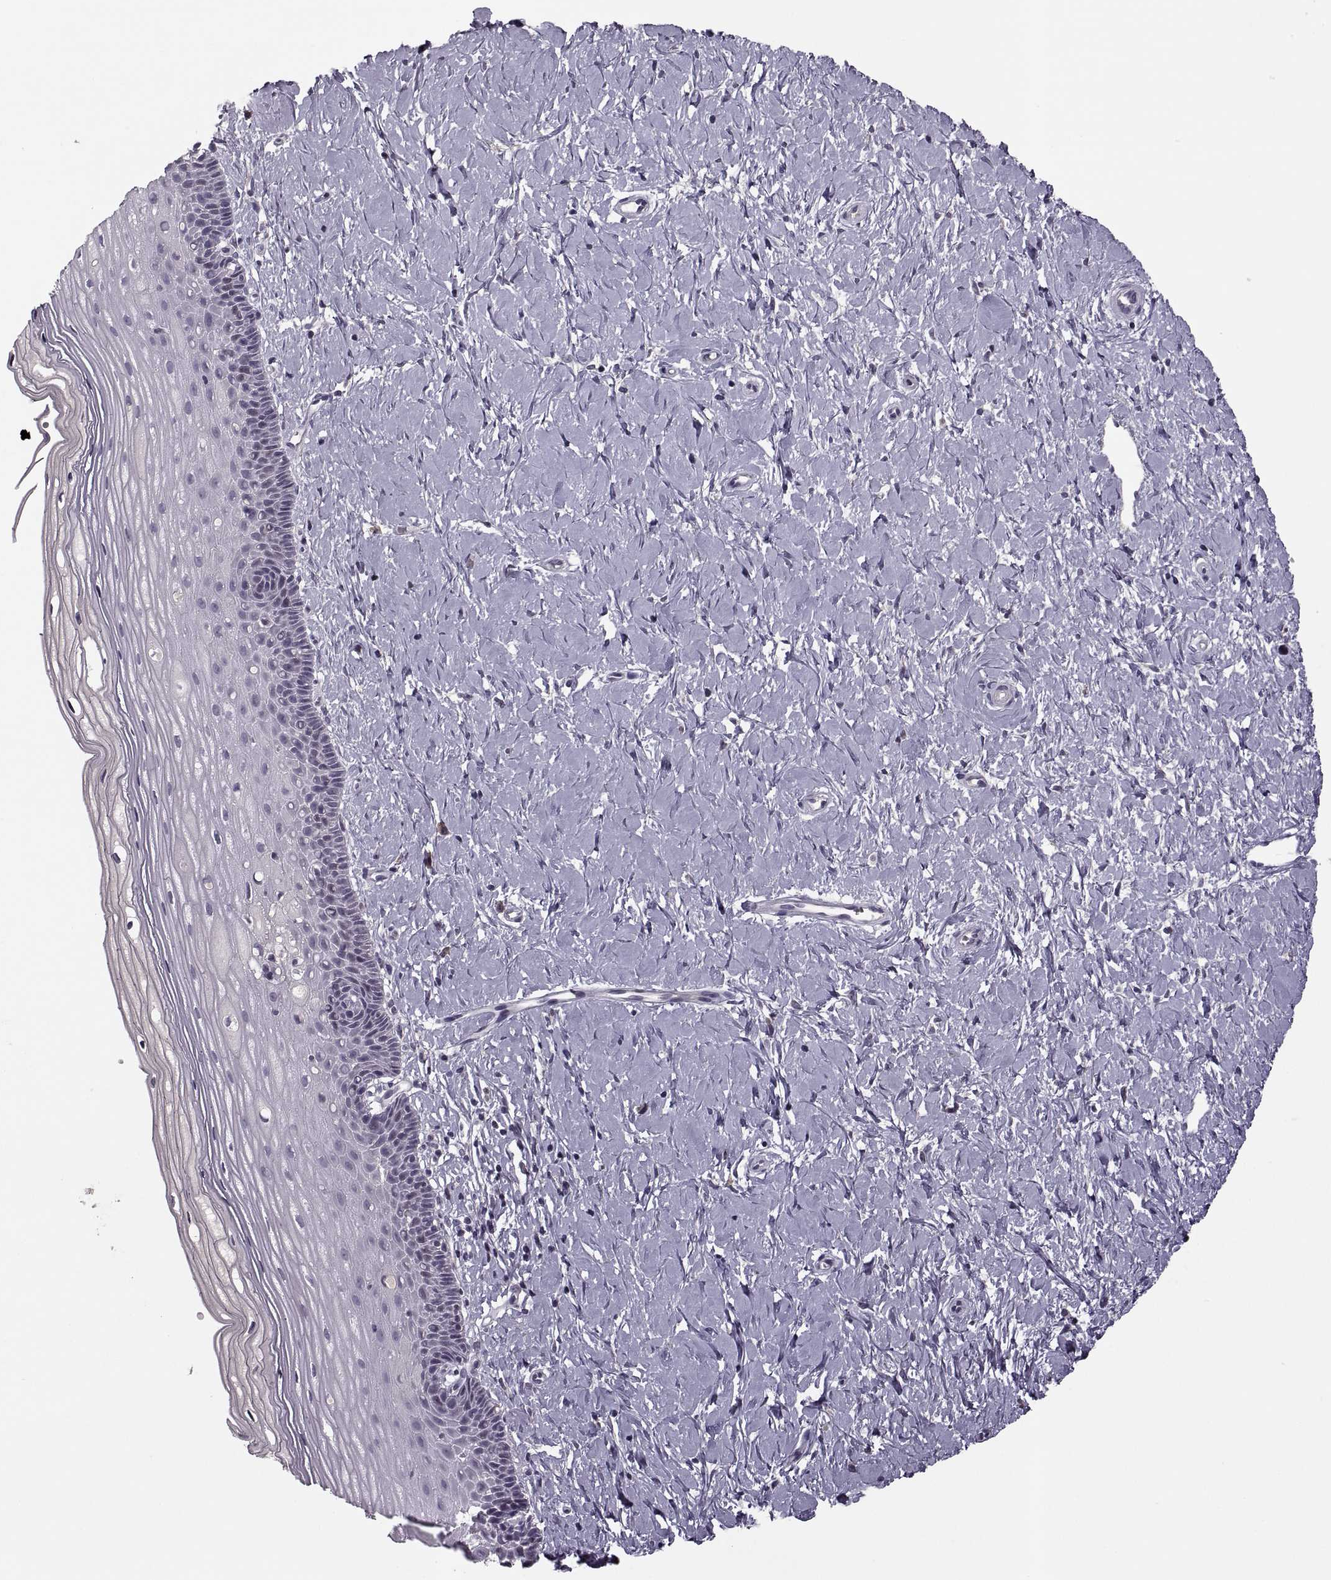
{"staining": {"intensity": "negative", "quantity": "none", "location": "none"}, "tissue": "cervix", "cell_type": "Glandular cells", "image_type": "normal", "snomed": [{"axis": "morphology", "description": "Normal tissue, NOS"}, {"axis": "topography", "description": "Cervix"}], "caption": "The image displays no staining of glandular cells in unremarkable cervix. The staining is performed using DAB brown chromogen with nuclei counter-stained in using hematoxylin.", "gene": "CACNA1F", "patient": {"sex": "female", "age": 37}}